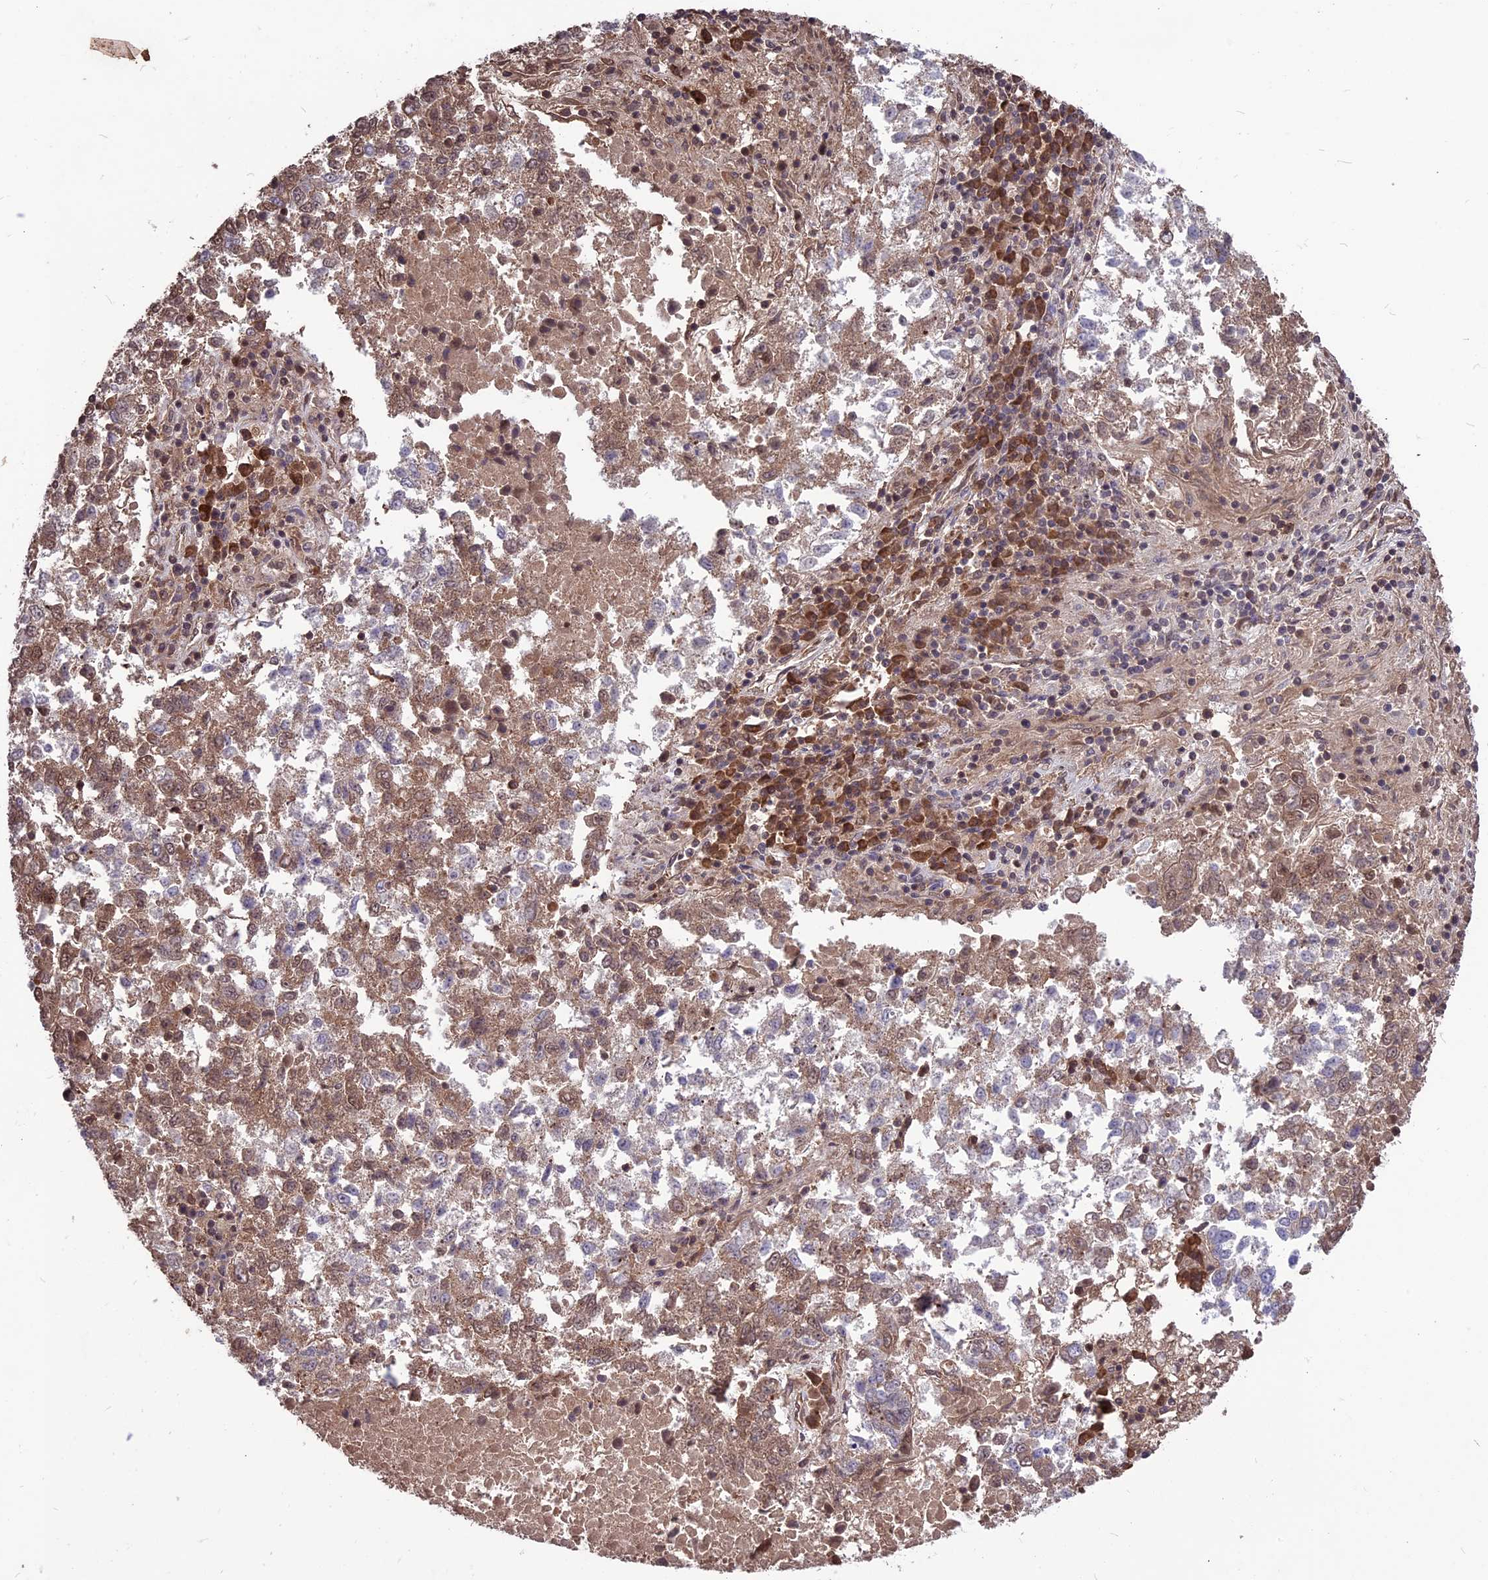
{"staining": {"intensity": "moderate", "quantity": ">75%", "location": "nuclear"}, "tissue": "lung cancer", "cell_type": "Tumor cells", "image_type": "cancer", "snomed": [{"axis": "morphology", "description": "Squamous cell carcinoma, NOS"}, {"axis": "topography", "description": "Lung"}], "caption": "Brown immunohistochemical staining in lung cancer demonstrates moderate nuclear positivity in approximately >75% of tumor cells. The protein of interest is shown in brown color, while the nuclei are stained blue.", "gene": "ZNF598", "patient": {"sex": "male", "age": 73}}